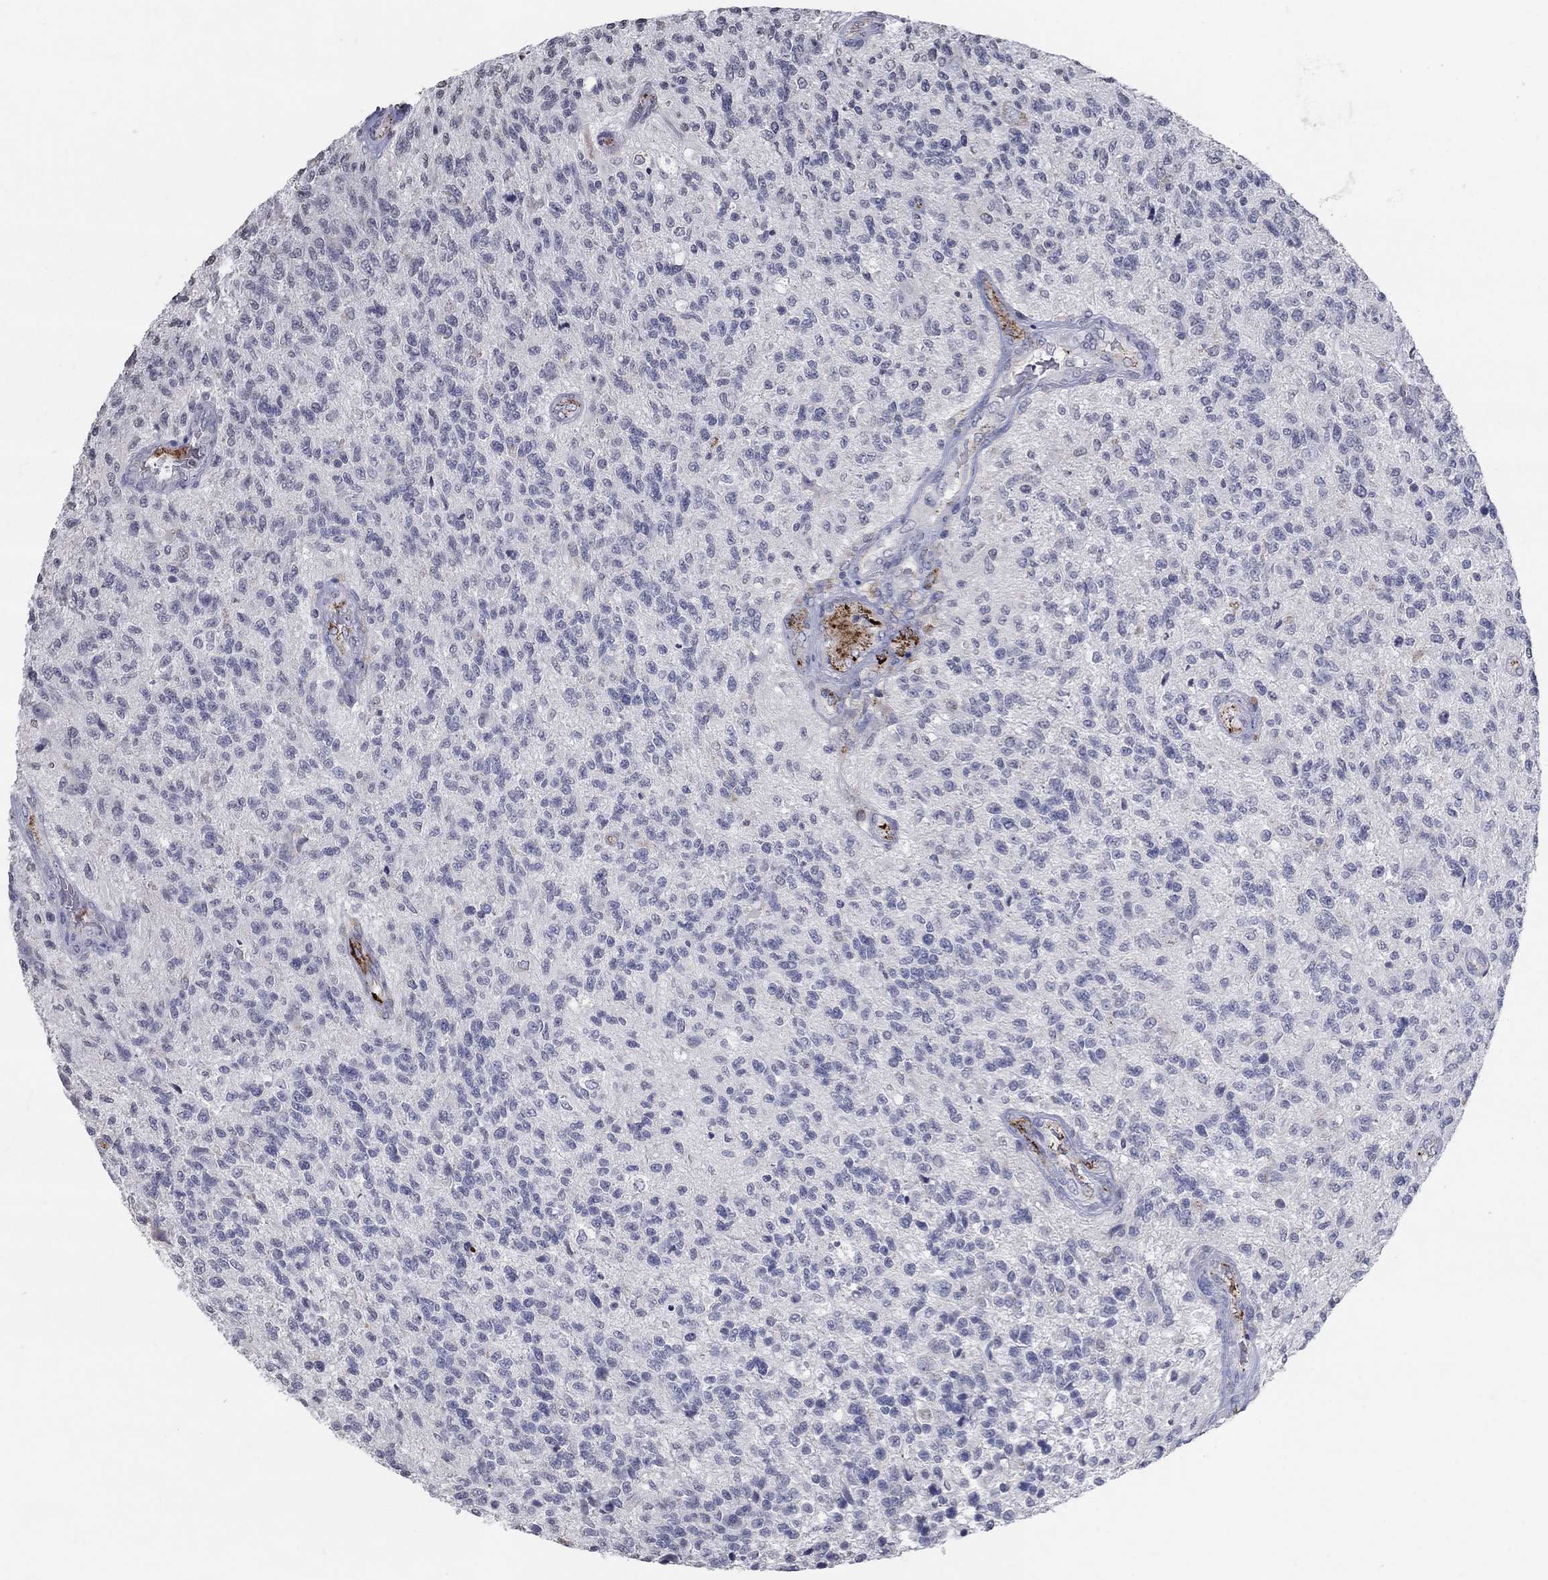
{"staining": {"intensity": "negative", "quantity": "none", "location": "none"}, "tissue": "glioma", "cell_type": "Tumor cells", "image_type": "cancer", "snomed": [{"axis": "morphology", "description": "Glioma, malignant, High grade"}, {"axis": "topography", "description": "Brain"}], "caption": "Malignant glioma (high-grade) stained for a protein using immunohistochemistry demonstrates no staining tumor cells.", "gene": "TINAG", "patient": {"sex": "male", "age": 56}}